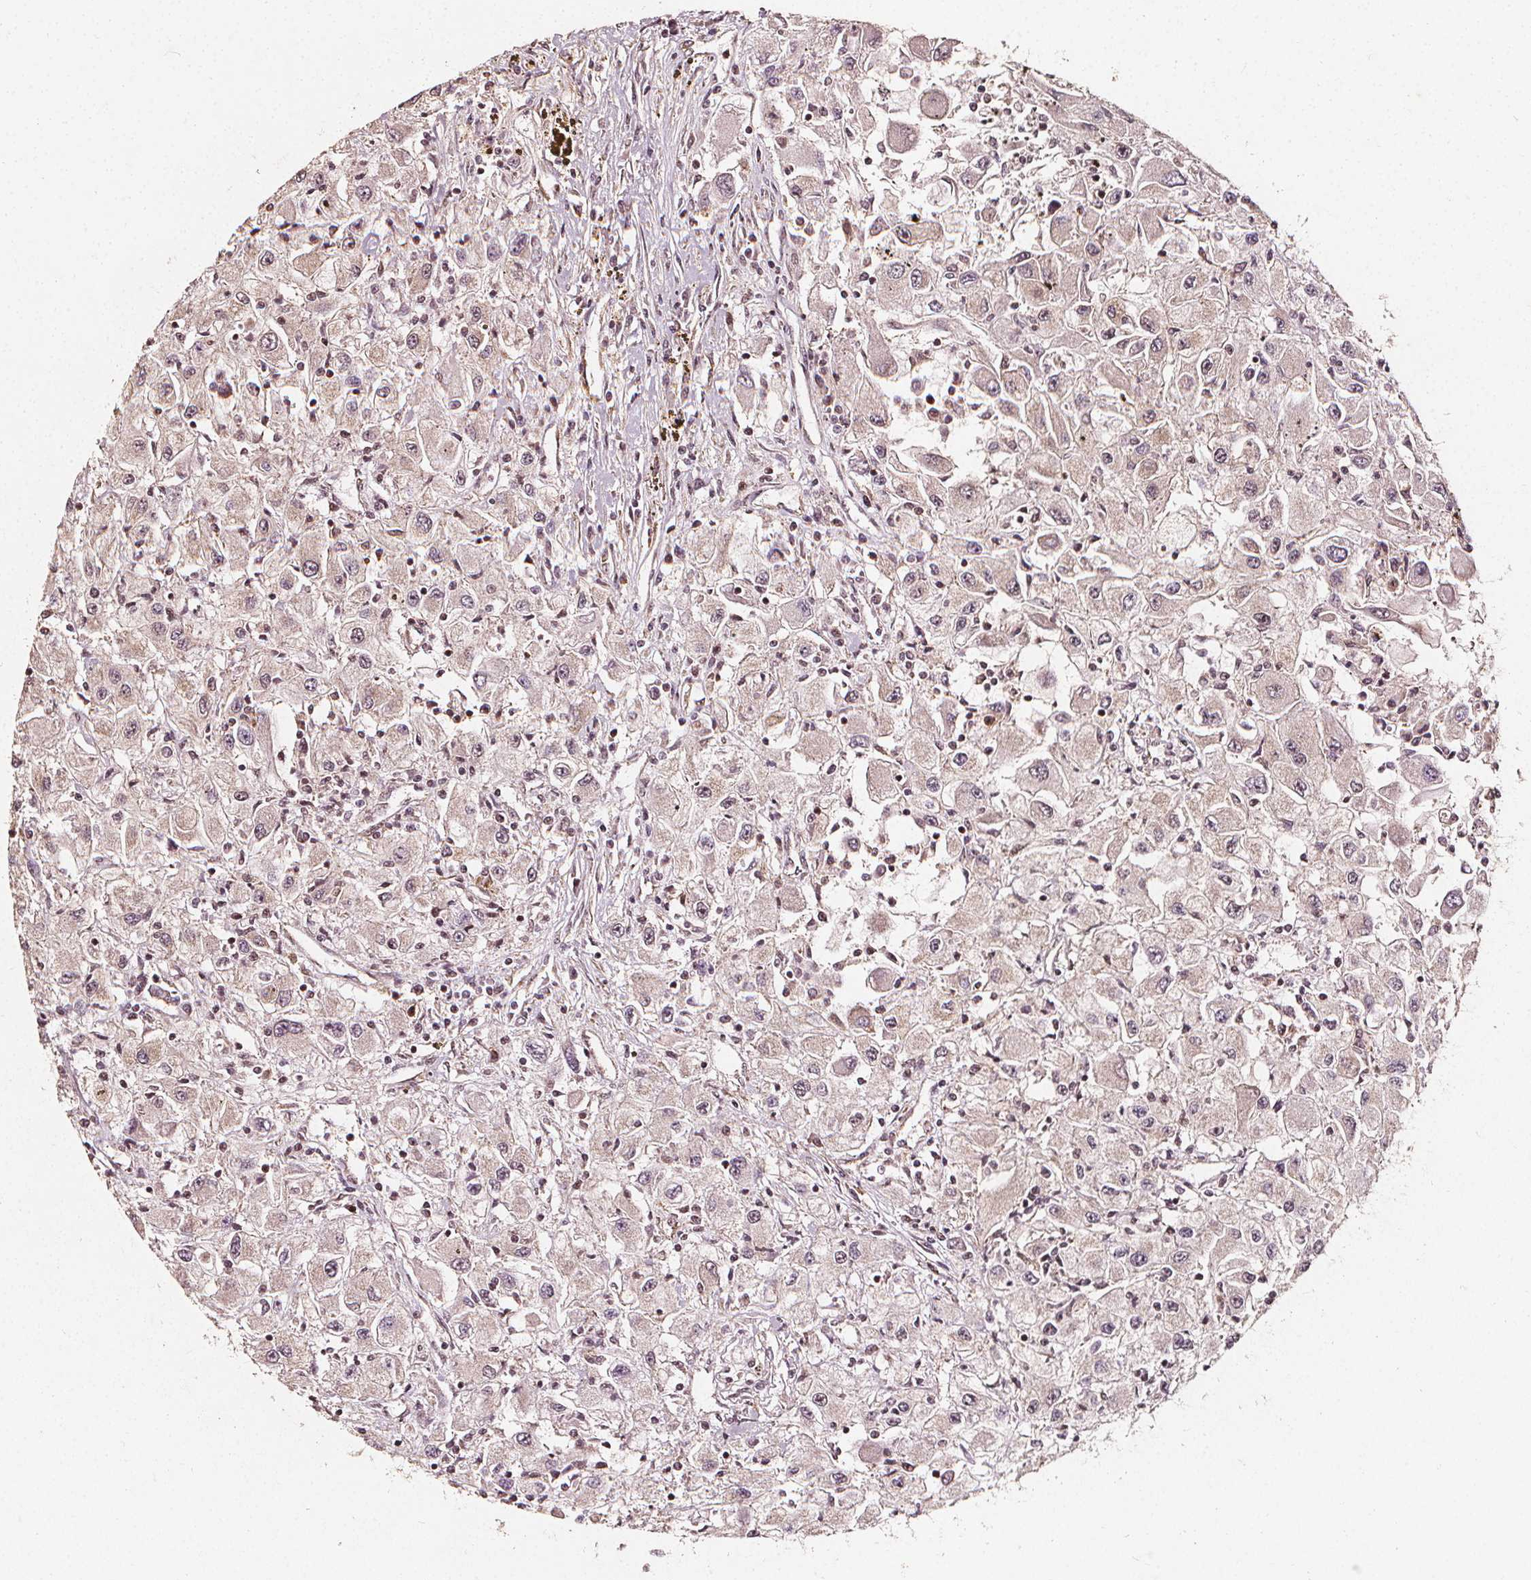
{"staining": {"intensity": "weak", "quantity": "<25%", "location": "cytoplasmic/membranous,nuclear"}, "tissue": "renal cancer", "cell_type": "Tumor cells", "image_type": "cancer", "snomed": [{"axis": "morphology", "description": "Adenocarcinoma, NOS"}, {"axis": "topography", "description": "Kidney"}], "caption": "The micrograph demonstrates no significant positivity in tumor cells of renal adenocarcinoma.", "gene": "SMN1", "patient": {"sex": "female", "age": 67}}